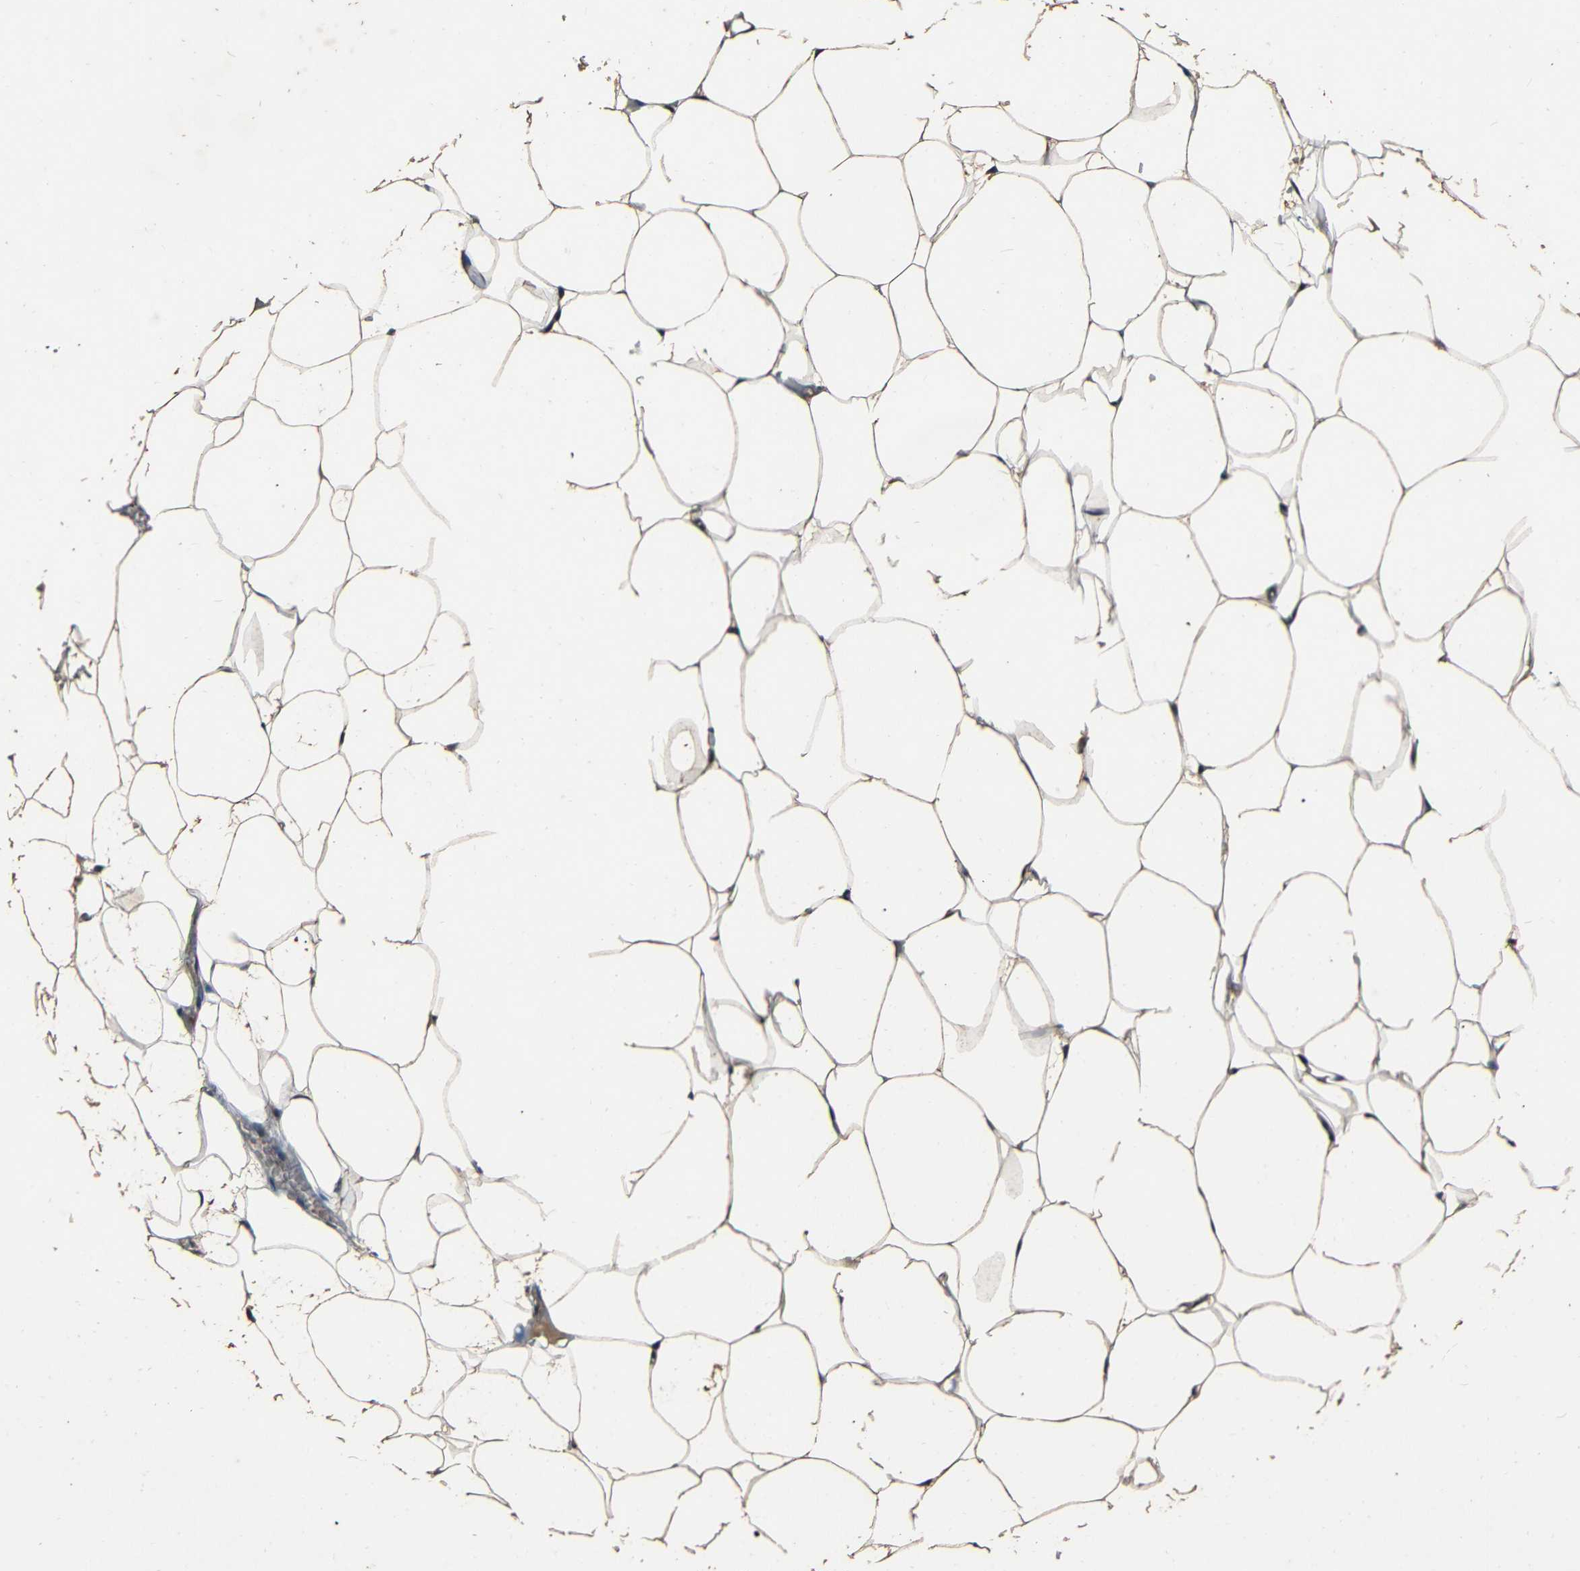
{"staining": {"intensity": "weak", "quantity": ">75%", "location": "cytoplasmic/membranous"}, "tissue": "adipose tissue", "cell_type": "Adipocytes", "image_type": "normal", "snomed": [{"axis": "morphology", "description": "Normal tissue, NOS"}, {"axis": "topography", "description": "Breast"}, {"axis": "topography", "description": "Adipose tissue"}], "caption": "Benign adipose tissue exhibits weak cytoplasmic/membranous positivity in approximately >75% of adipocytes, visualized by immunohistochemistry.", "gene": "FOXD4L1", "patient": {"sex": "female", "age": 25}}